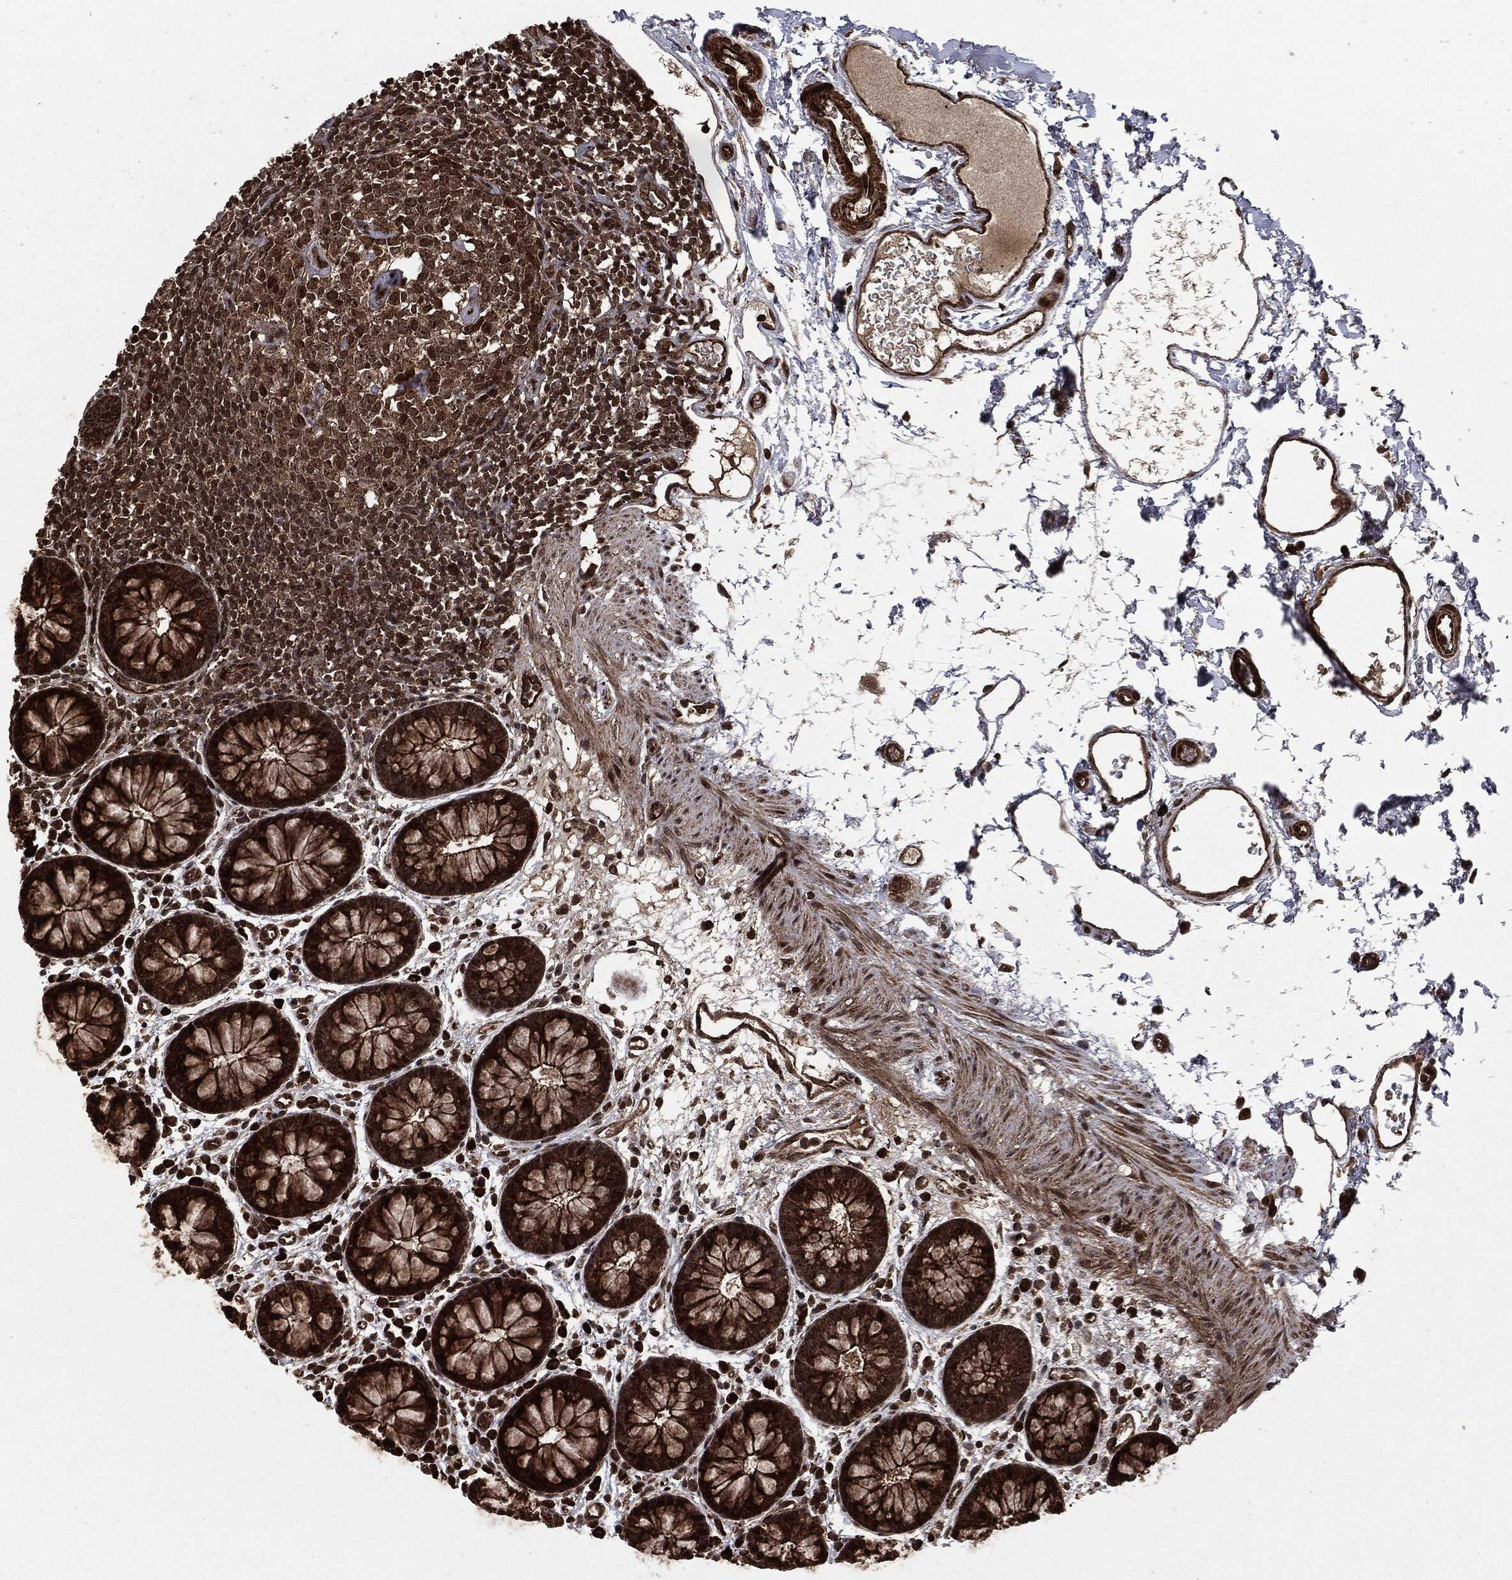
{"staining": {"intensity": "strong", "quantity": ">75%", "location": "cytoplasmic/membranous"}, "tissue": "colon", "cell_type": "Endothelial cells", "image_type": "normal", "snomed": [{"axis": "morphology", "description": "Normal tissue, NOS"}, {"axis": "topography", "description": "Colon"}], "caption": "About >75% of endothelial cells in normal colon exhibit strong cytoplasmic/membranous protein staining as visualized by brown immunohistochemical staining.", "gene": "CARD6", "patient": {"sex": "male", "age": 76}}